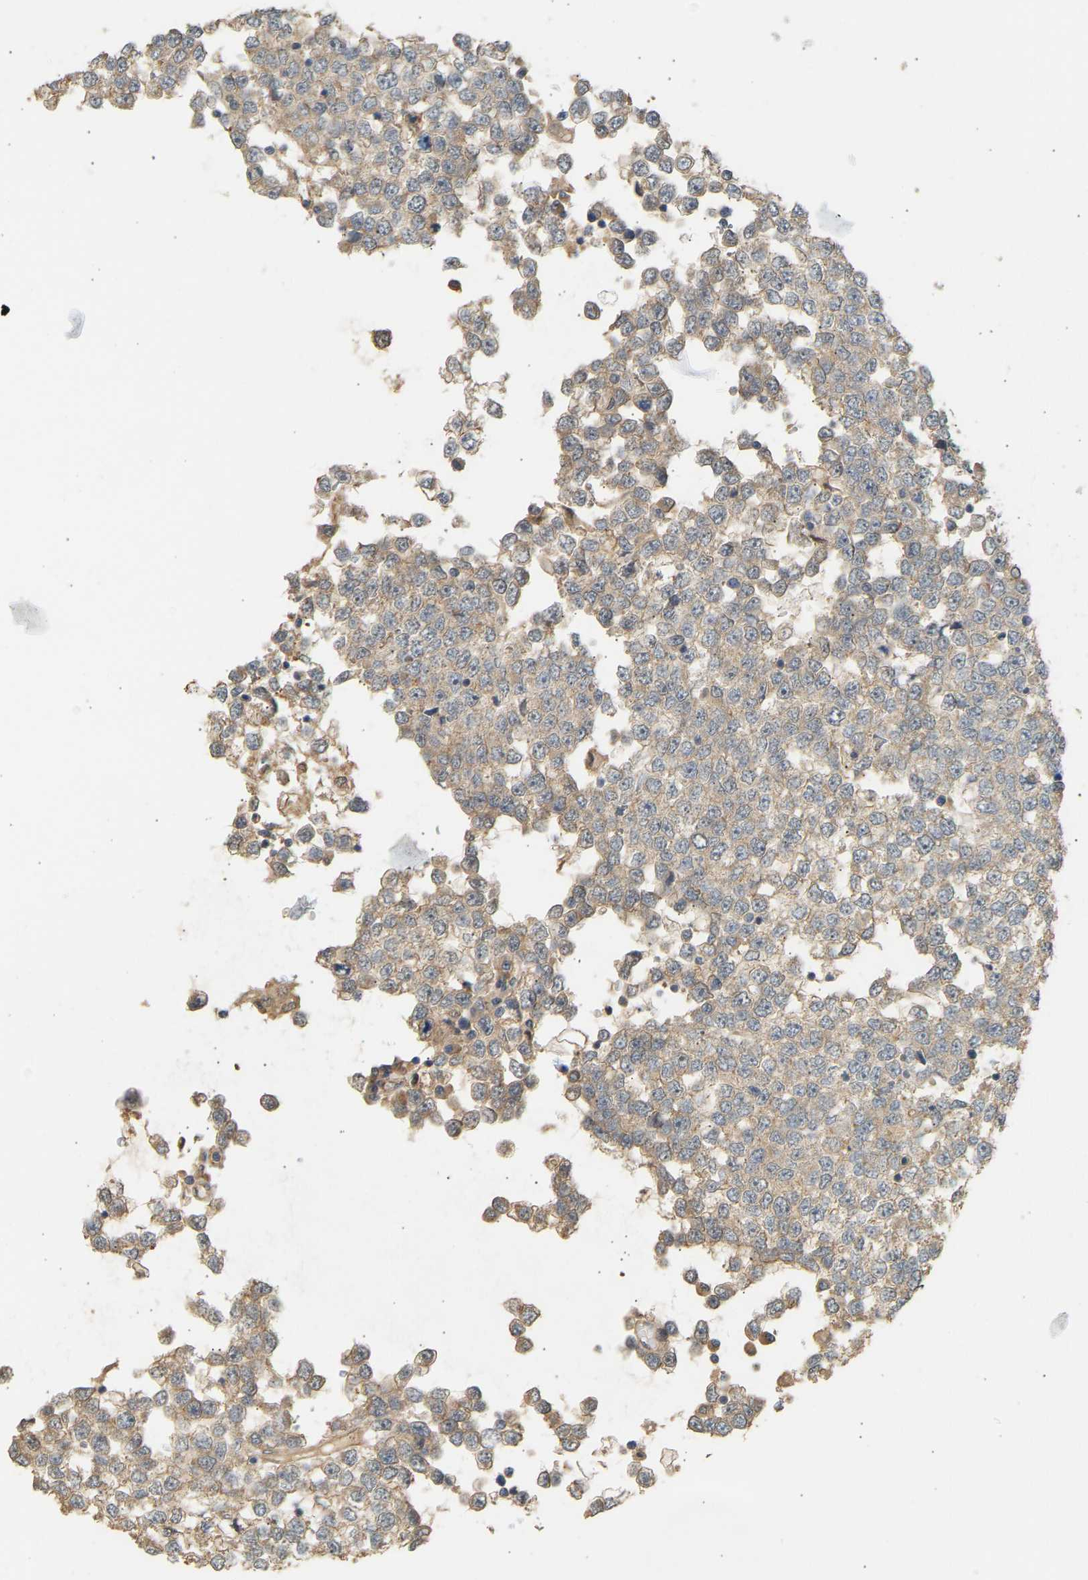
{"staining": {"intensity": "weak", "quantity": "25%-75%", "location": "cytoplasmic/membranous"}, "tissue": "testis cancer", "cell_type": "Tumor cells", "image_type": "cancer", "snomed": [{"axis": "morphology", "description": "Seminoma, NOS"}, {"axis": "topography", "description": "Testis"}], "caption": "Human testis seminoma stained with a brown dye displays weak cytoplasmic/membranous positive positivity in approximately 25%-75% of tumor cells.", "gene": "RGL1", "patient": {"sex": "male", "age": 65}}